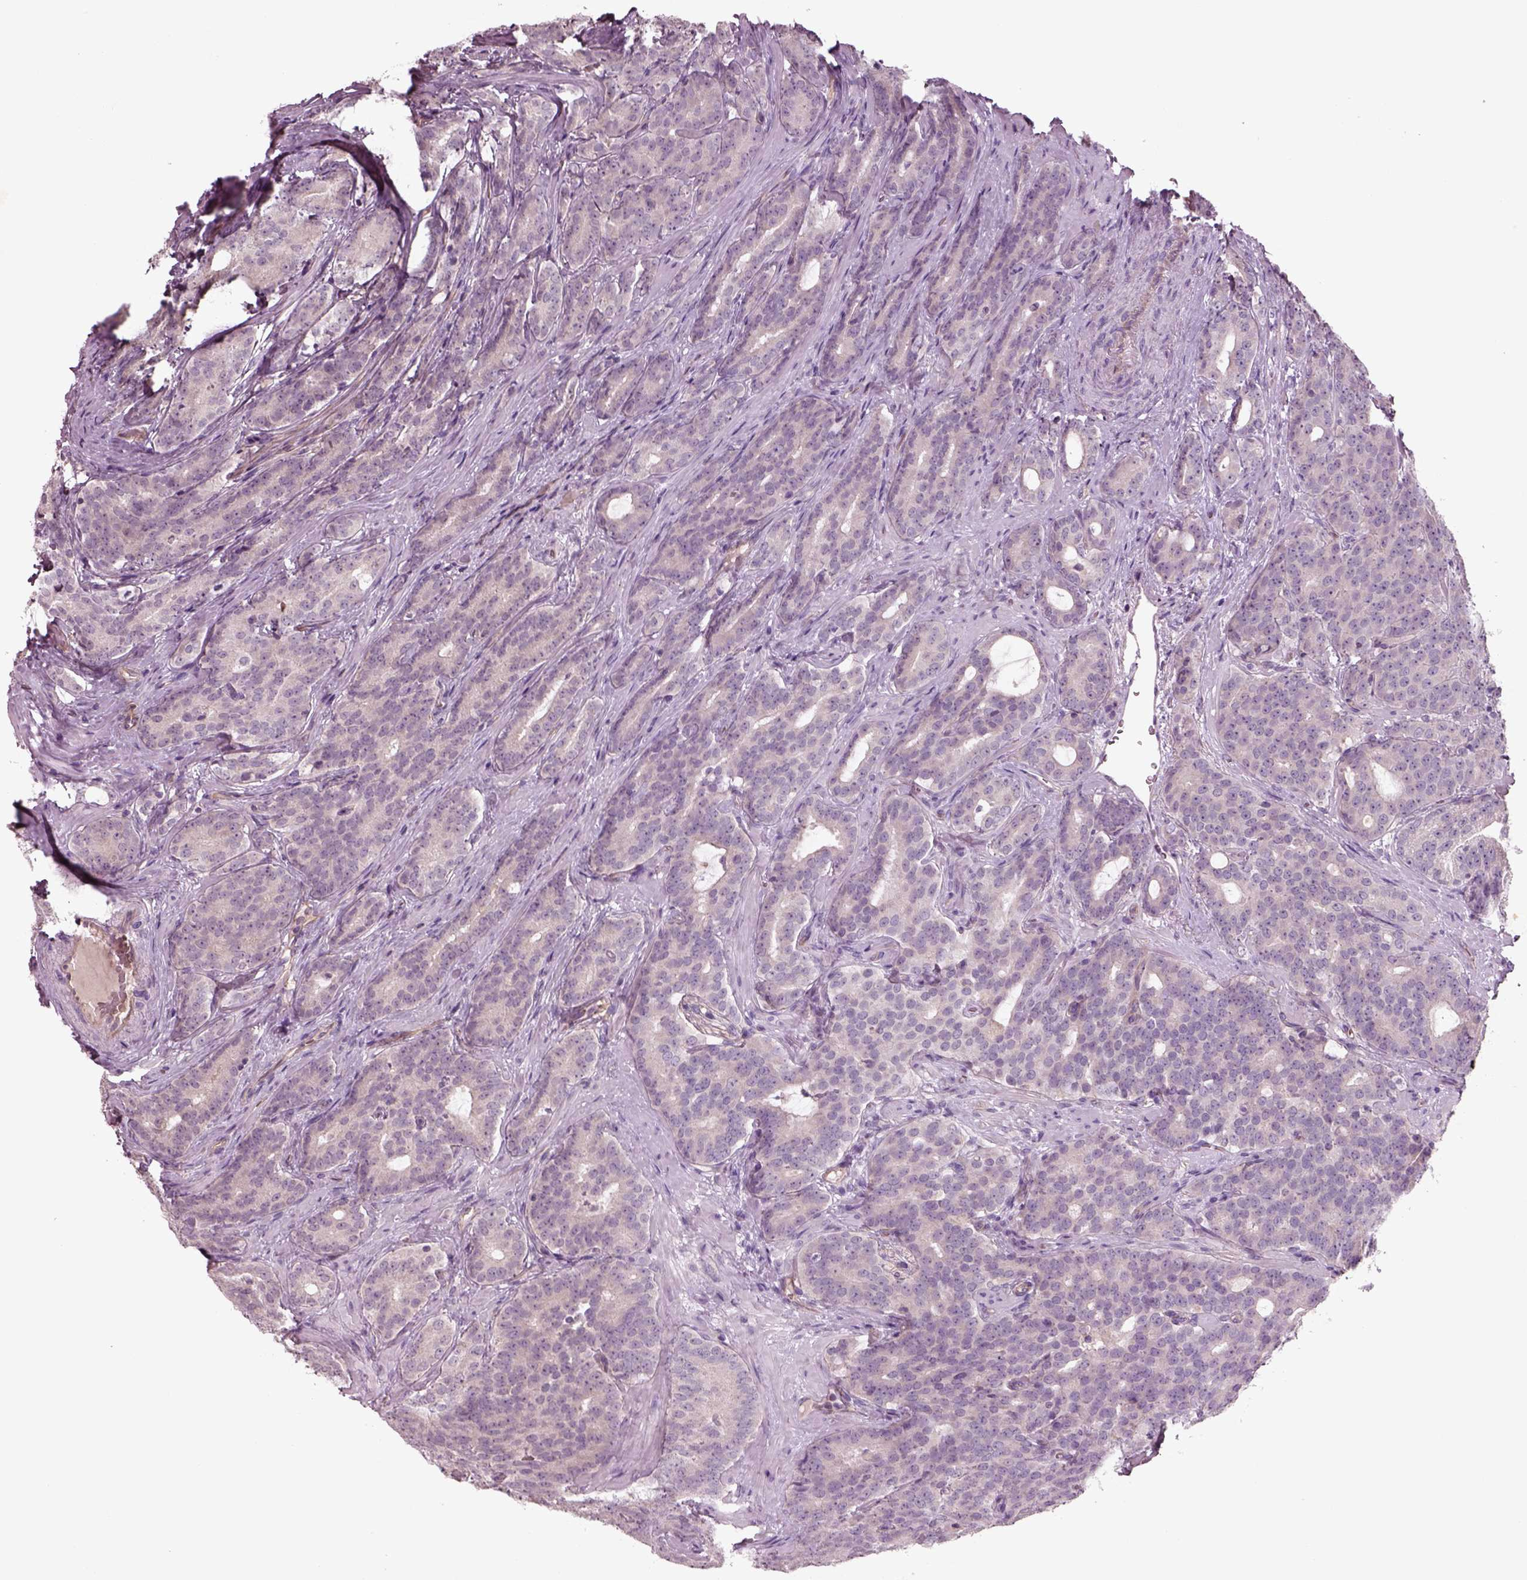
{"staining": {"intensity": "negative", "quantity": "none", "location": "none"}, "tissue": "prostate cancer", "cell_type": "Tumor cells", "image_type": "cancer", "snomed": [{"axis": "morphology", "description": "Adenocarcinoma, NOS"}, {"axis": "topography", "description": "Prostate"}], "caption": "A high-resolution image shows immunohistochemistry (IHC) staining of prostate cancer, which demonstrates no significant expression in tumor cells.", "gene": "DUOXA2", "patient": {"sex": "male", "age": 71}}